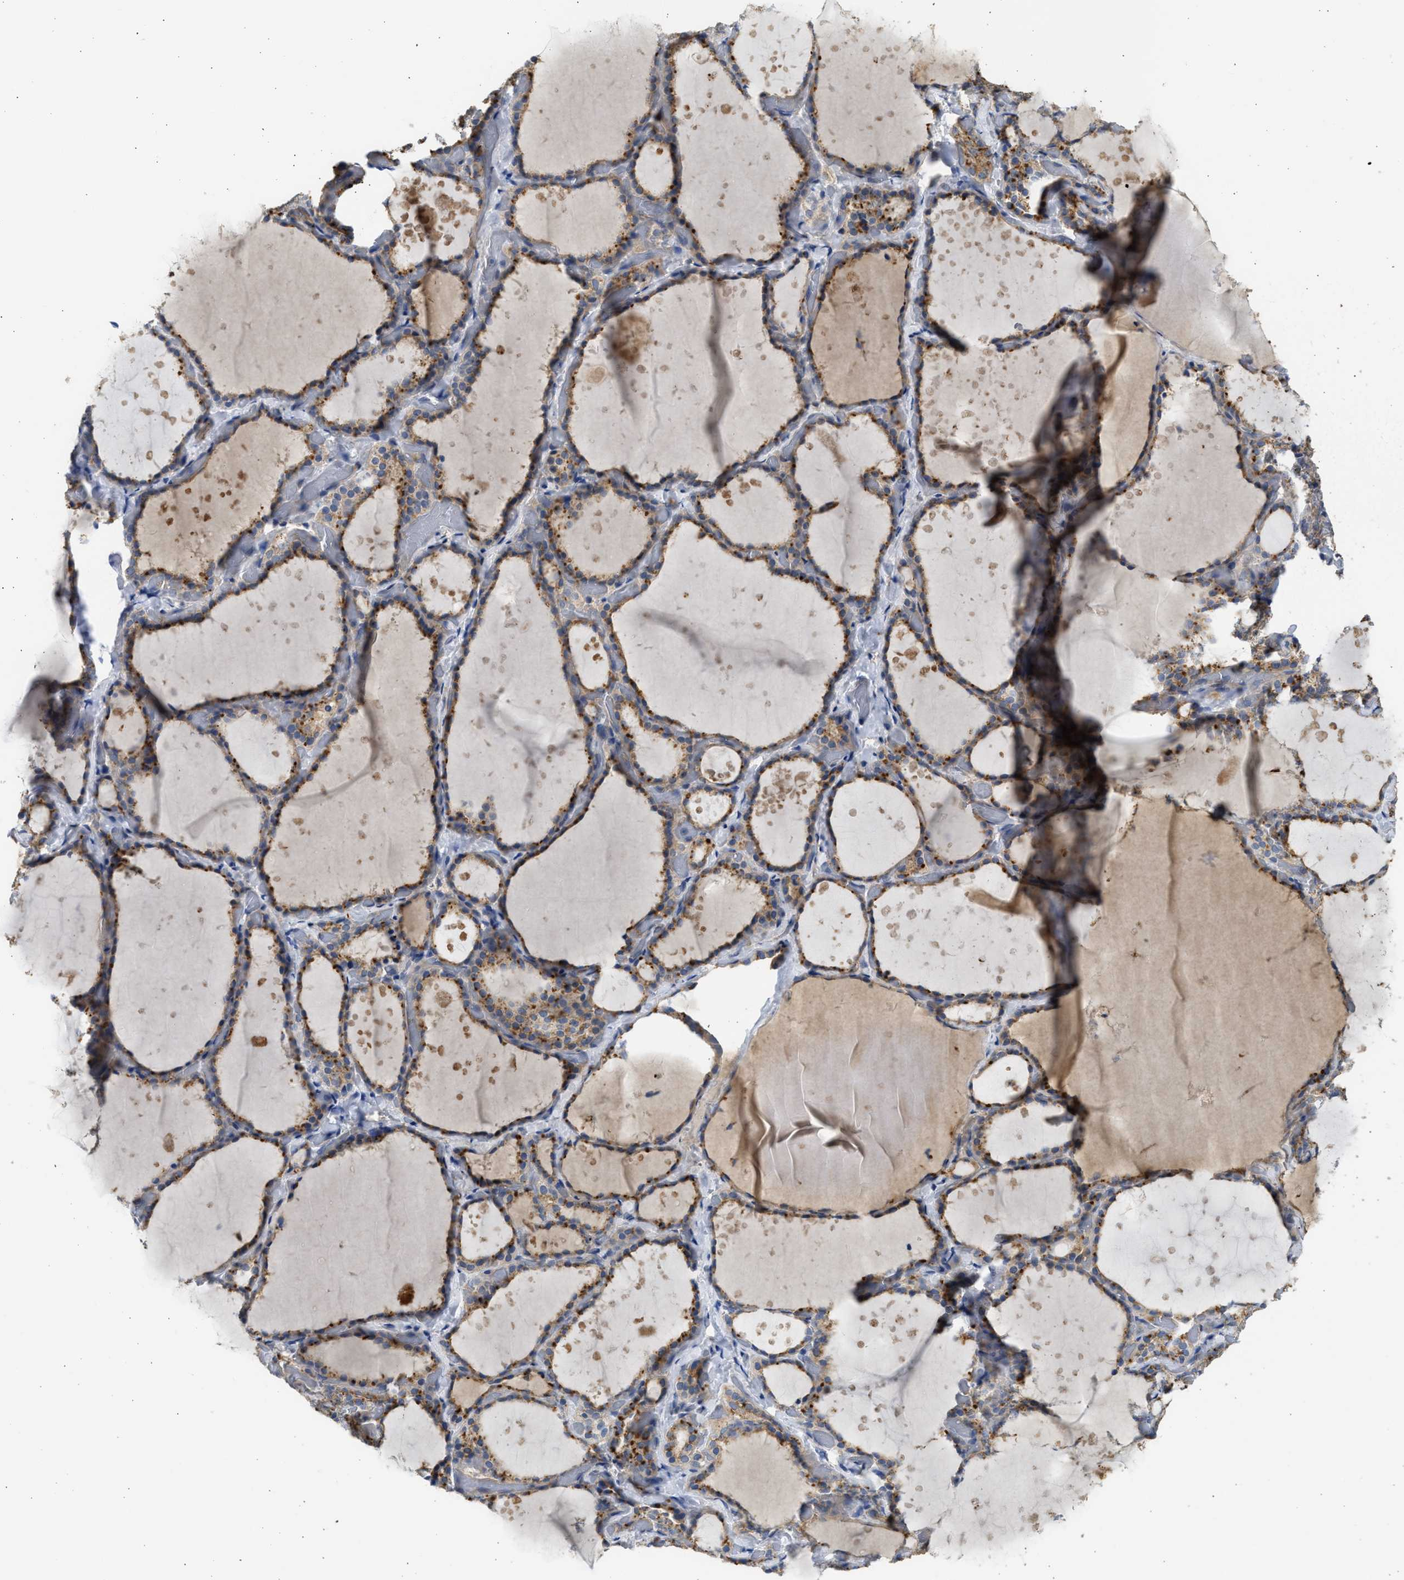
{"staining": {"intensity": "moderate", "quantity": ">75%", "location": "cytoplasmic/membranous"}, "tissue": "thyroid gland", "cell_type": "Glandular cells", "image_type": "normal", "snomed": [{"axis": "morphology", "description": "Normal tissue, NOS"}, {"axis": "topography", "description": "Thyroid gland"}], "caption": "A photomicrograph of human thyroid gland stained for a protein exhibits moderate cytoplasmic/membranous brown staining in glandular cells. Ihc stains the protein in brown and the nuclei are stained blue.", "gene": "CSRNP2", "patient": {"sex": "female", "age": 44}}